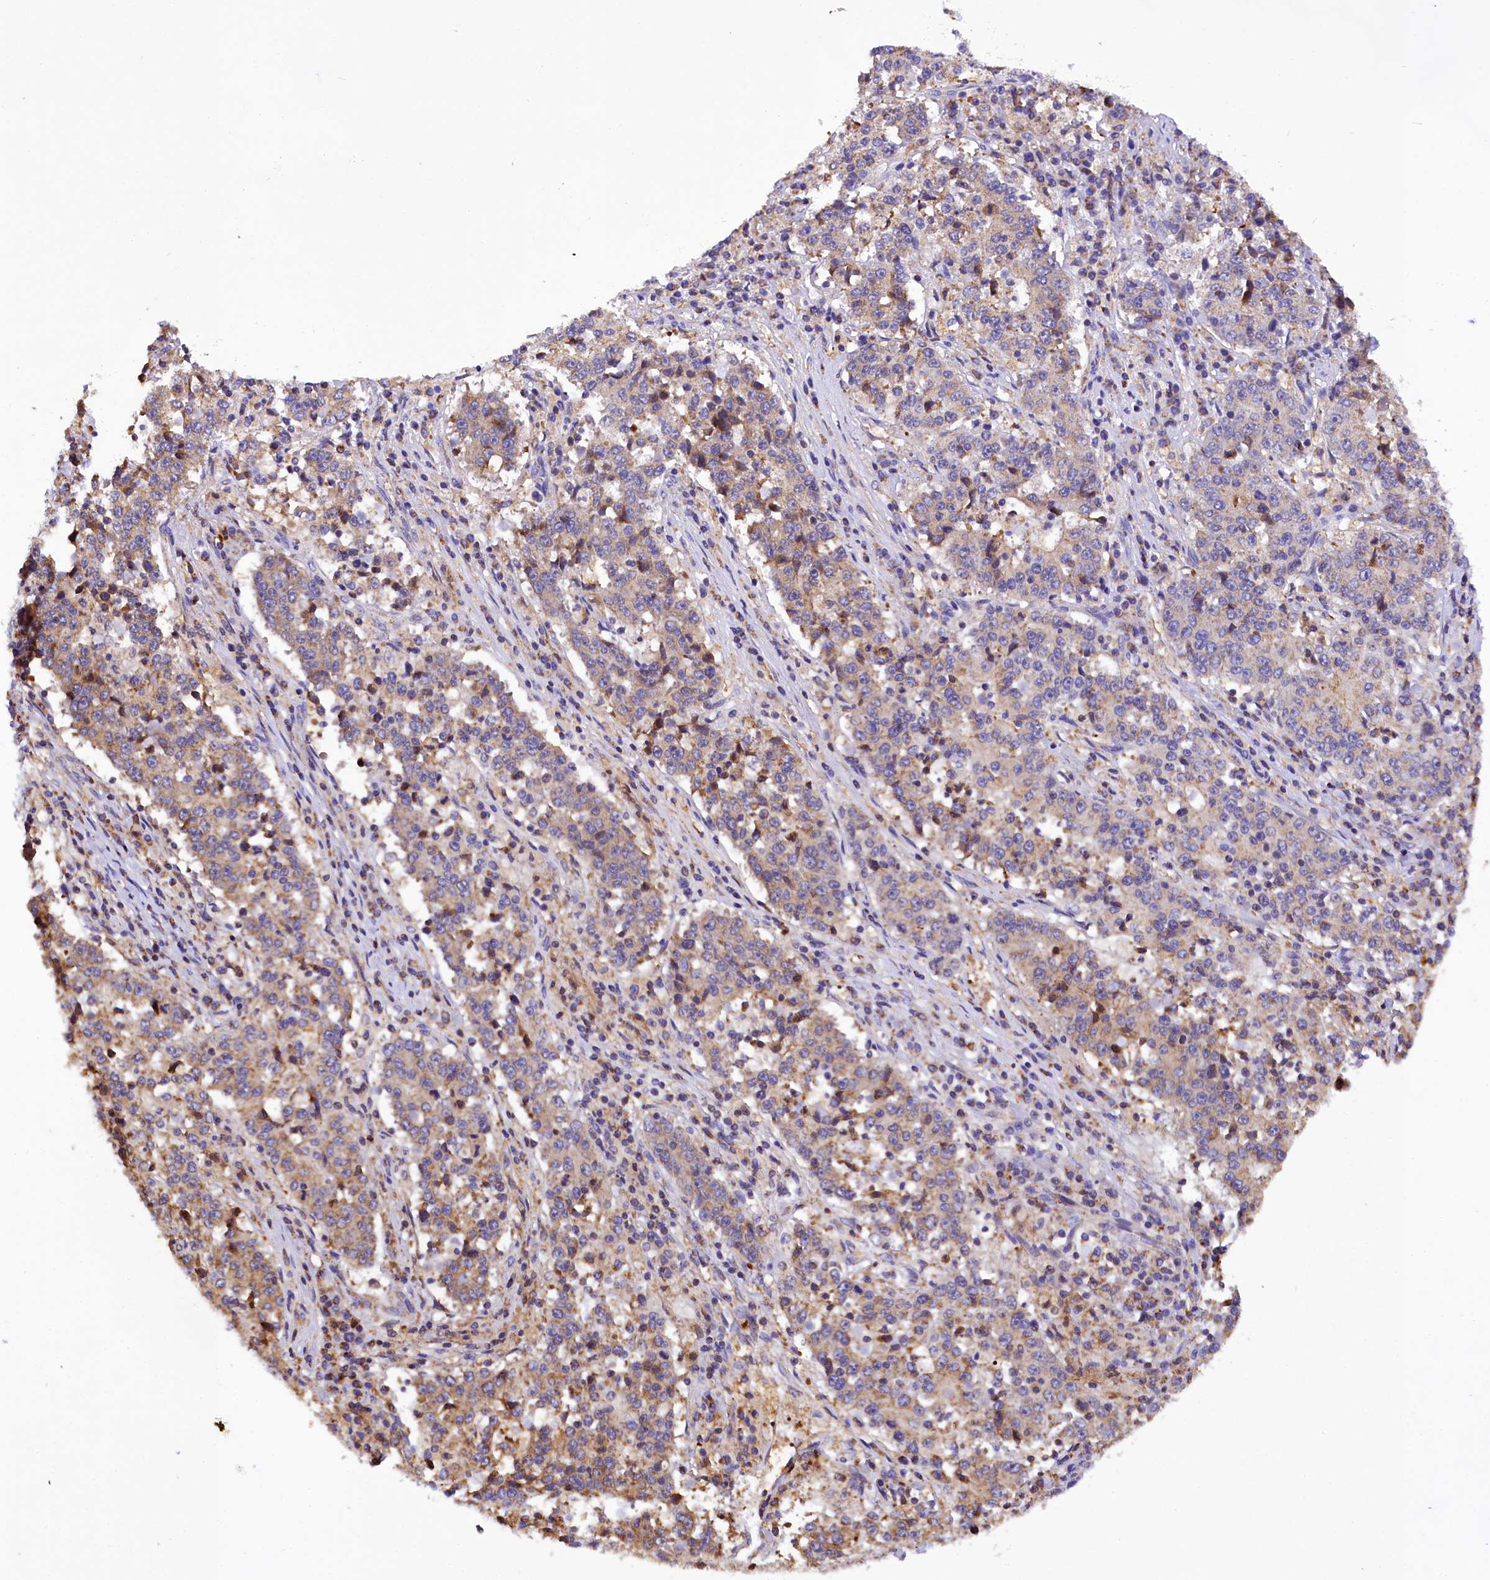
{"staining": {"intensity": "weak", "quantity": "25%-75%", "location": "cytoplasmic/membranous"}, "tissue": "stomach cancer", "cell_type": "Tumor cells", "image_type": "cancer", "snomed": [{"axis": "morphology", "description": "Adenocarcinoma, NOS"}, {"axis": "topography", "description": "Stomach"}], "caption": "This image reveals IHC staining of human adenocarcinoma (stomach), with low weak cytoplasmic/membranous expression in about 25%-75% of tumor cells.", "gene": "TASOR2", "patient": {"sex": "male", "age": 59}}